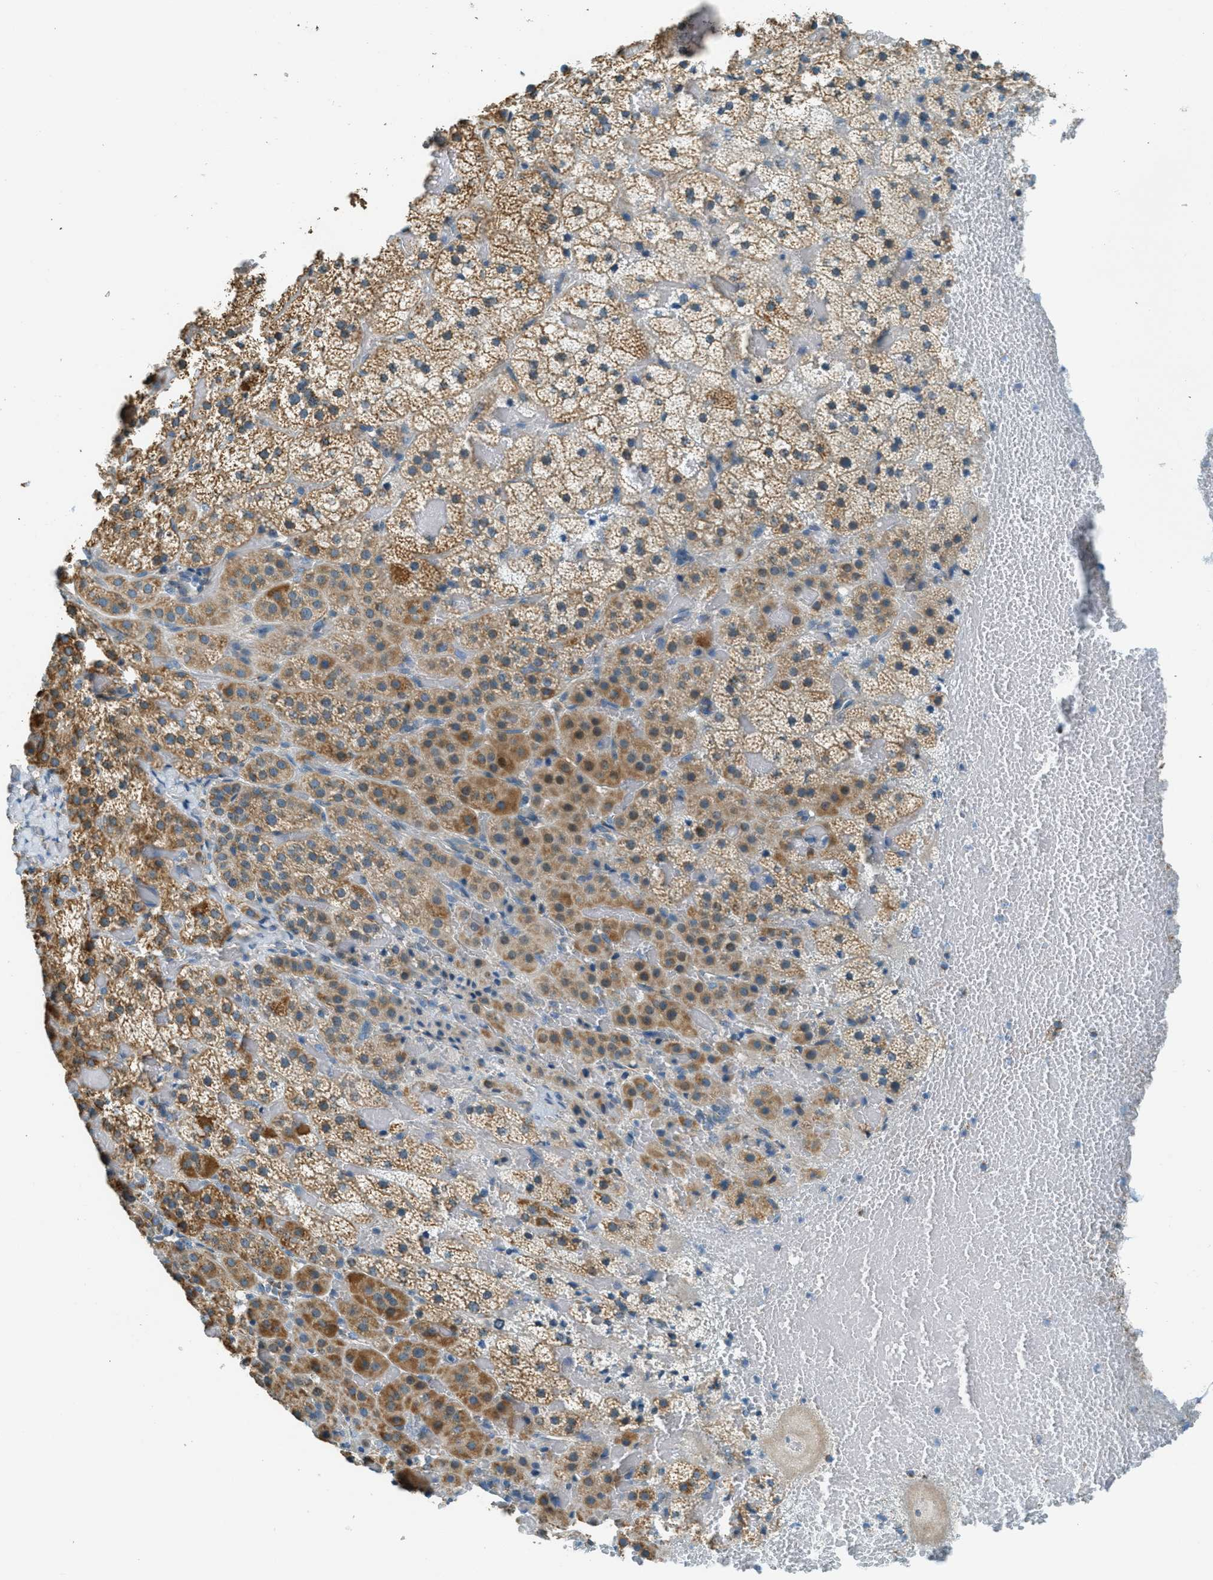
{"staining": {"intensity": "moderate", "quantity": ">75%", "location": "cytoplasmic/membranous"}, "tissue": "adrenal gland", "cell_type": "Glandular cells", "image_type": "normal", "snomed": [{"axis": "morphology", "description": "Normal tissue, NOS"}, {"axis": "topography", "description": "Adrenal gland"}], "caption": "This histopathology image shows immunohistochemistry staining of unremarkable adrenal gland, with medium moderate cytoplasmic/membranous staining in about >75% of glandular cells.", "gene": "CHST15", "patient": {"sex": "female", "age": 59}}